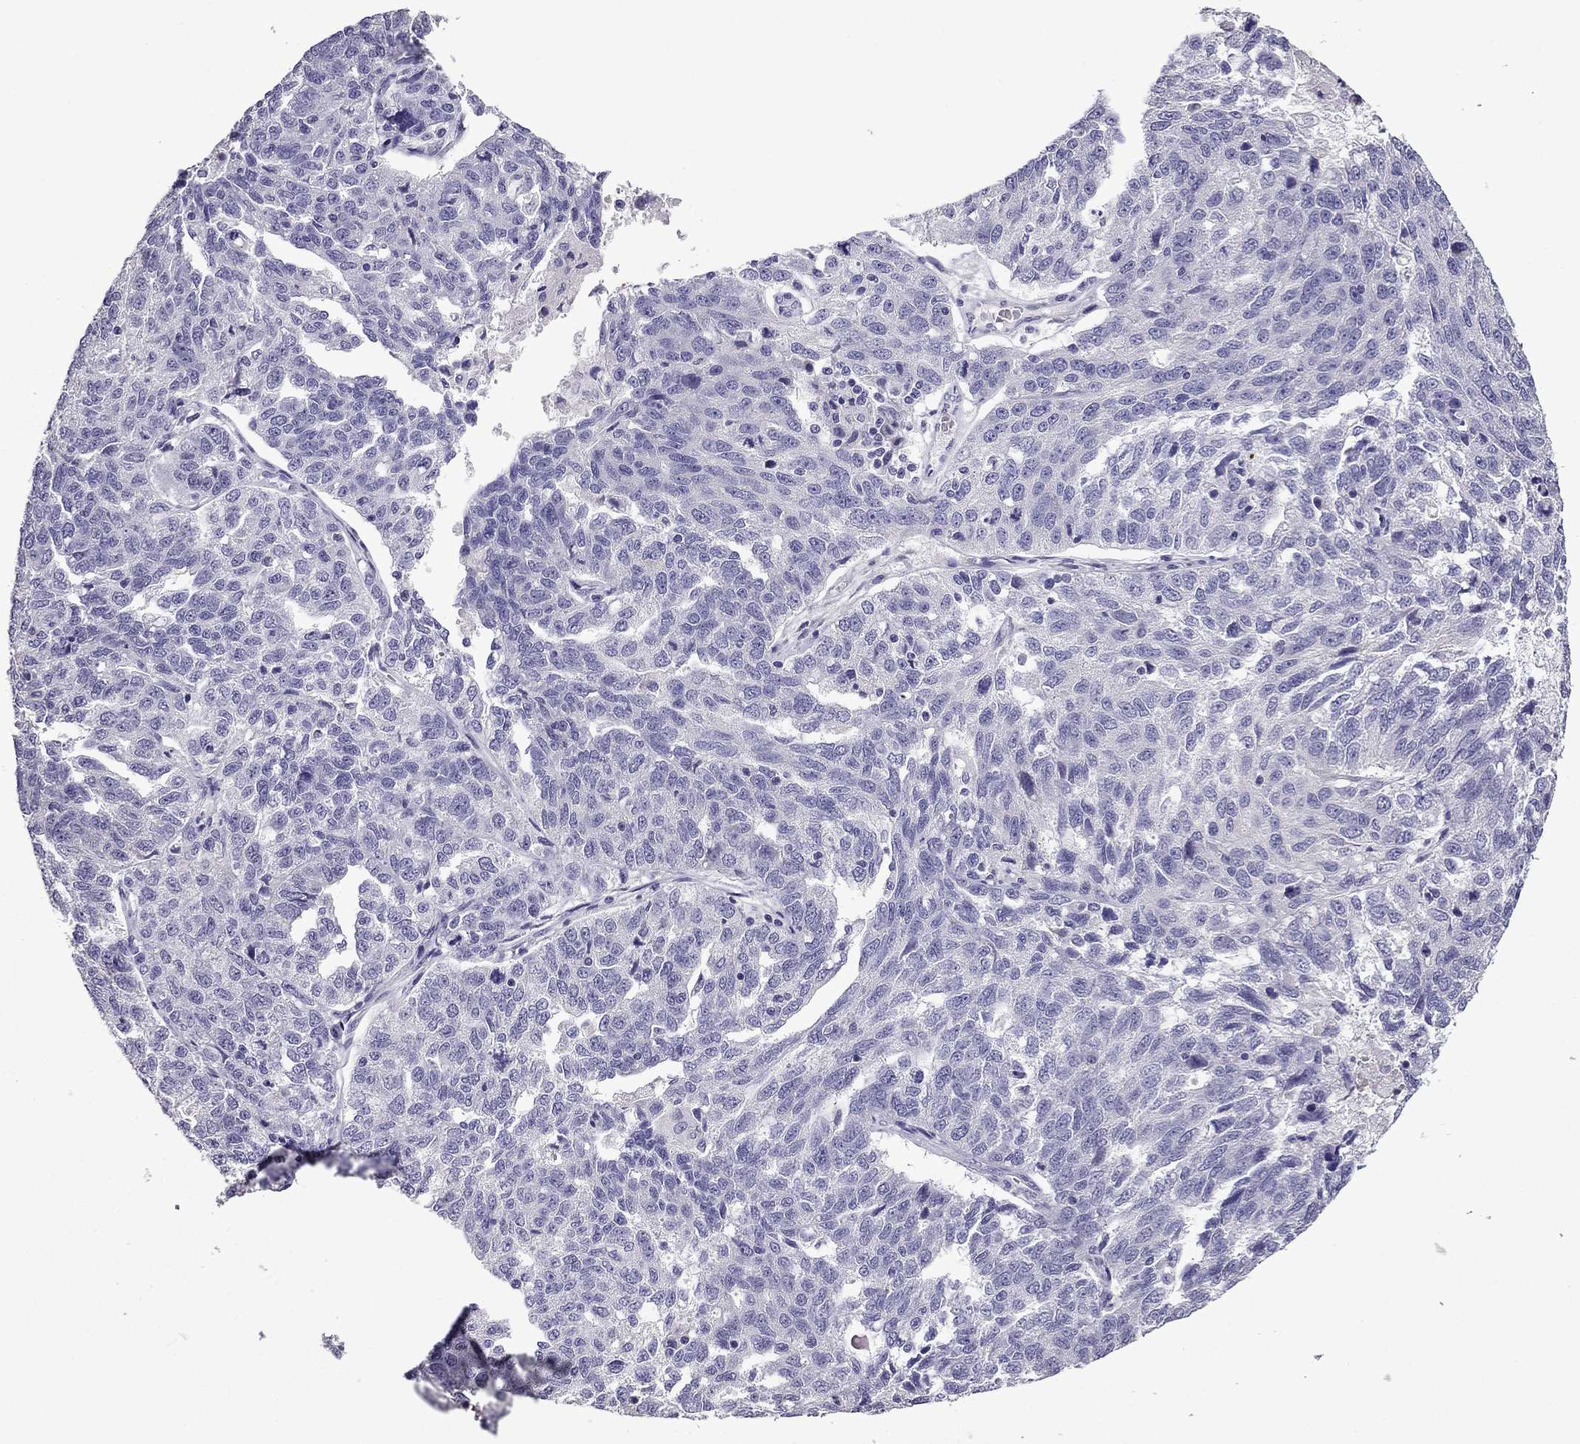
{"staining": {"intensity": "negative", "quantity": "none", "location": "none"}, "tissue": "ovarian cancer", "cell_type": "Tumor cells", "image_type": "cancer", "snomed": [{"axis": "morphology", "description": "Cystadenocarcinoma, serous, NOS"}, {"axis": "topography", "description": "Ovary"}], "caption": "A high-resolution photomicrograph shows IHC staining of ovarian cancer, which shows no significant positivity in tumor cells. The staining was performed using DAB to visualize the protein expression in brown, while the nuclei were stained in blue with hematoxylin (Magnification: 20x).", "gene": "TTN", "patient": {"sex": "female", "age": 71}}